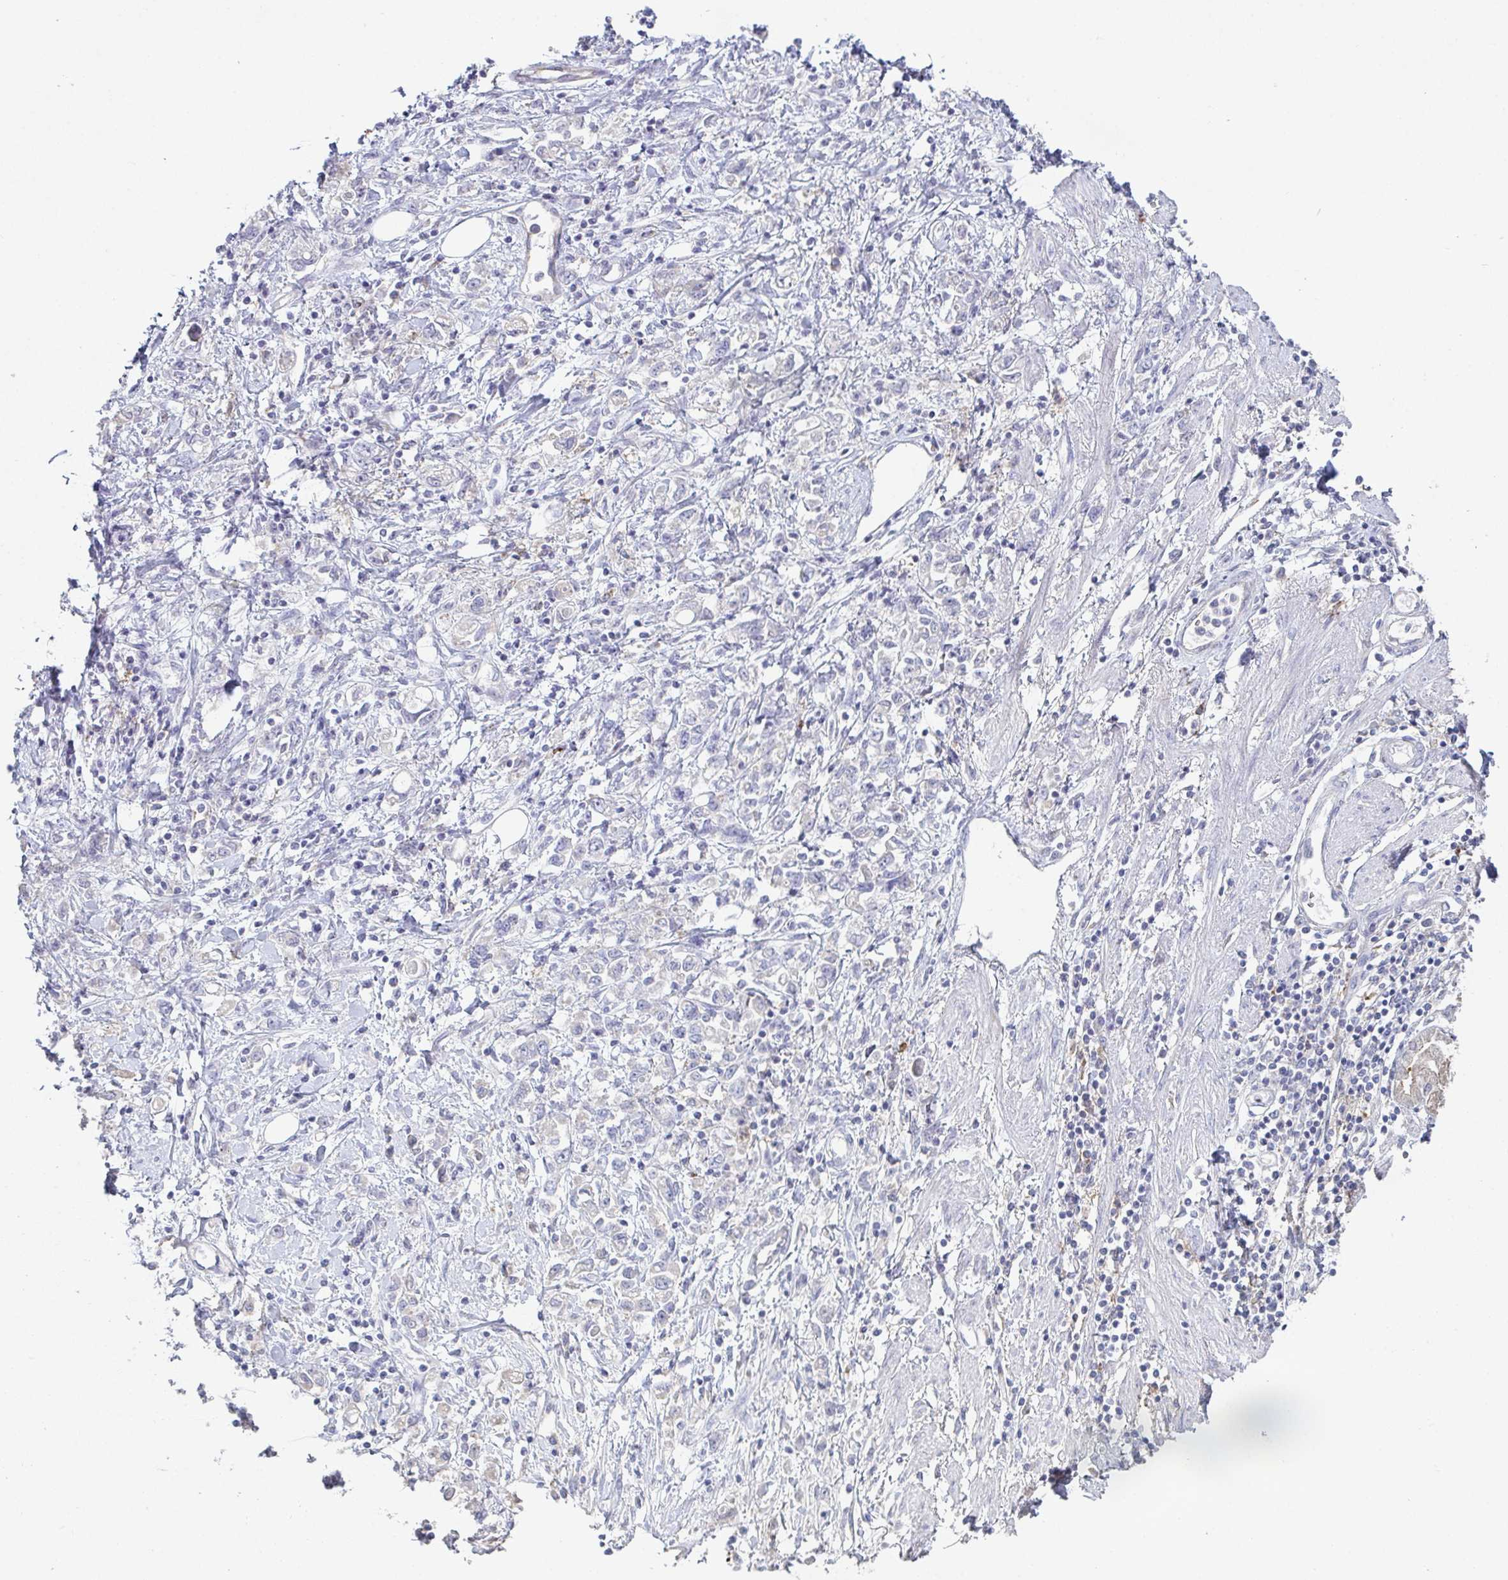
{"staining": {"intensity": "negative", "quantity": "none", "location": "none"}, "tissue": "stomach cancer", "cell_type": "Tumor cells", "image_type": "cancer", "snomed": [{"axis": "morphology", "description": "Adenocarcinoma, NOS"}, {"axis": "topography", "description": "Stomach"}], "caption": "Protein analysis of adenocarcinoma (stomach) displays no significant positivity in tumor cells. Nuclei are stained in blue.", "gene": "ADAM21", "patient": {"sex": "female", "age": 76}}